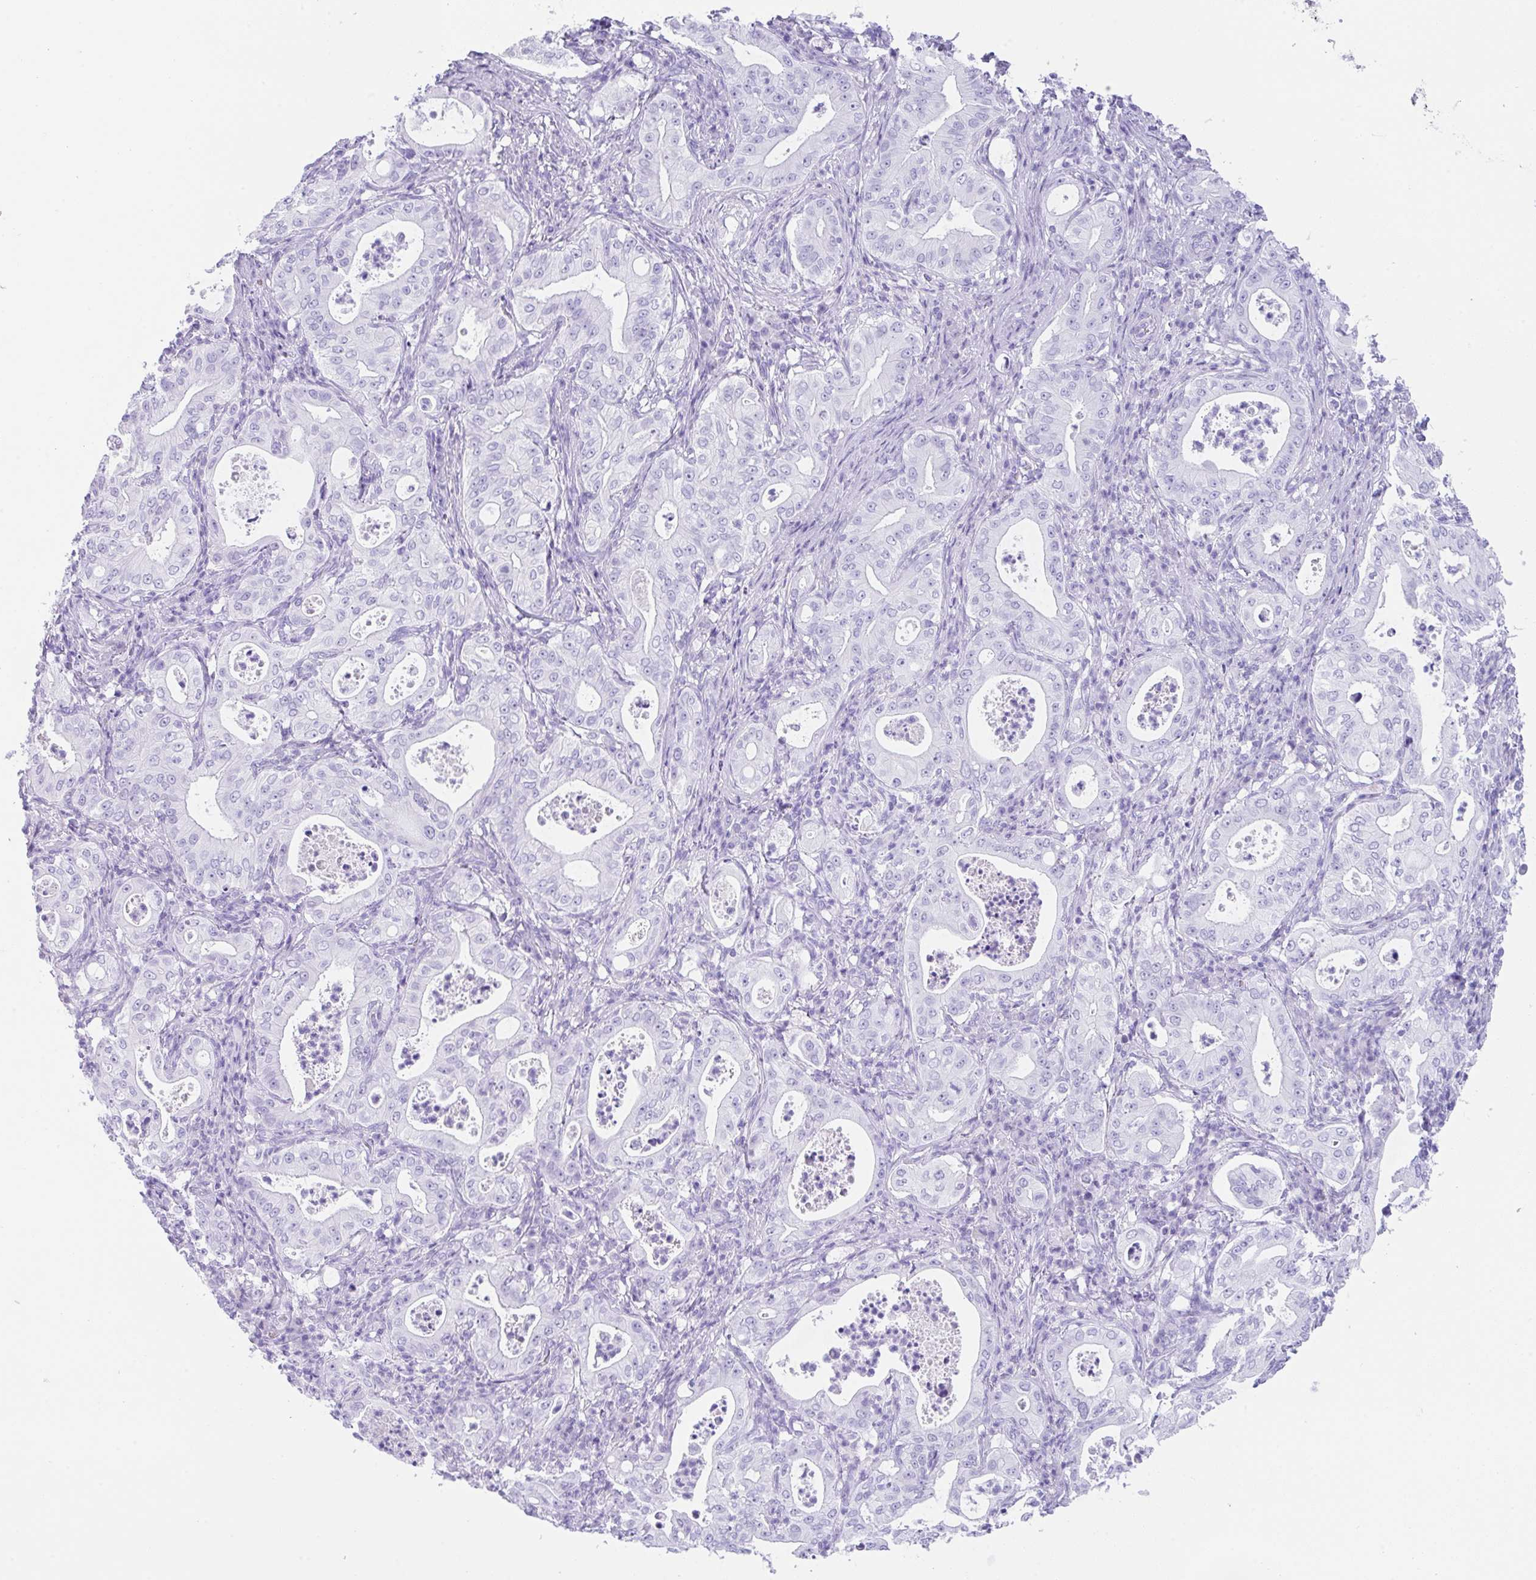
{"staining": {"intensity": "negative", "quantity": "none", "location": "none"}, "tissue": "pancreatic cancer", "cell_type": "Tumor cells", "image_type": "cancer", "snomed": [{"axis": "morphology", "description": "Adenocarcinoma, NOS"}, {"axis": "topography", "description": "Pancreas"}], "caption": "There is no significant positivity in tumor cells of pancreatic adenocarcinoma.", "gene": "CPA1", "patient": {"sex": "male", "age": 71}}